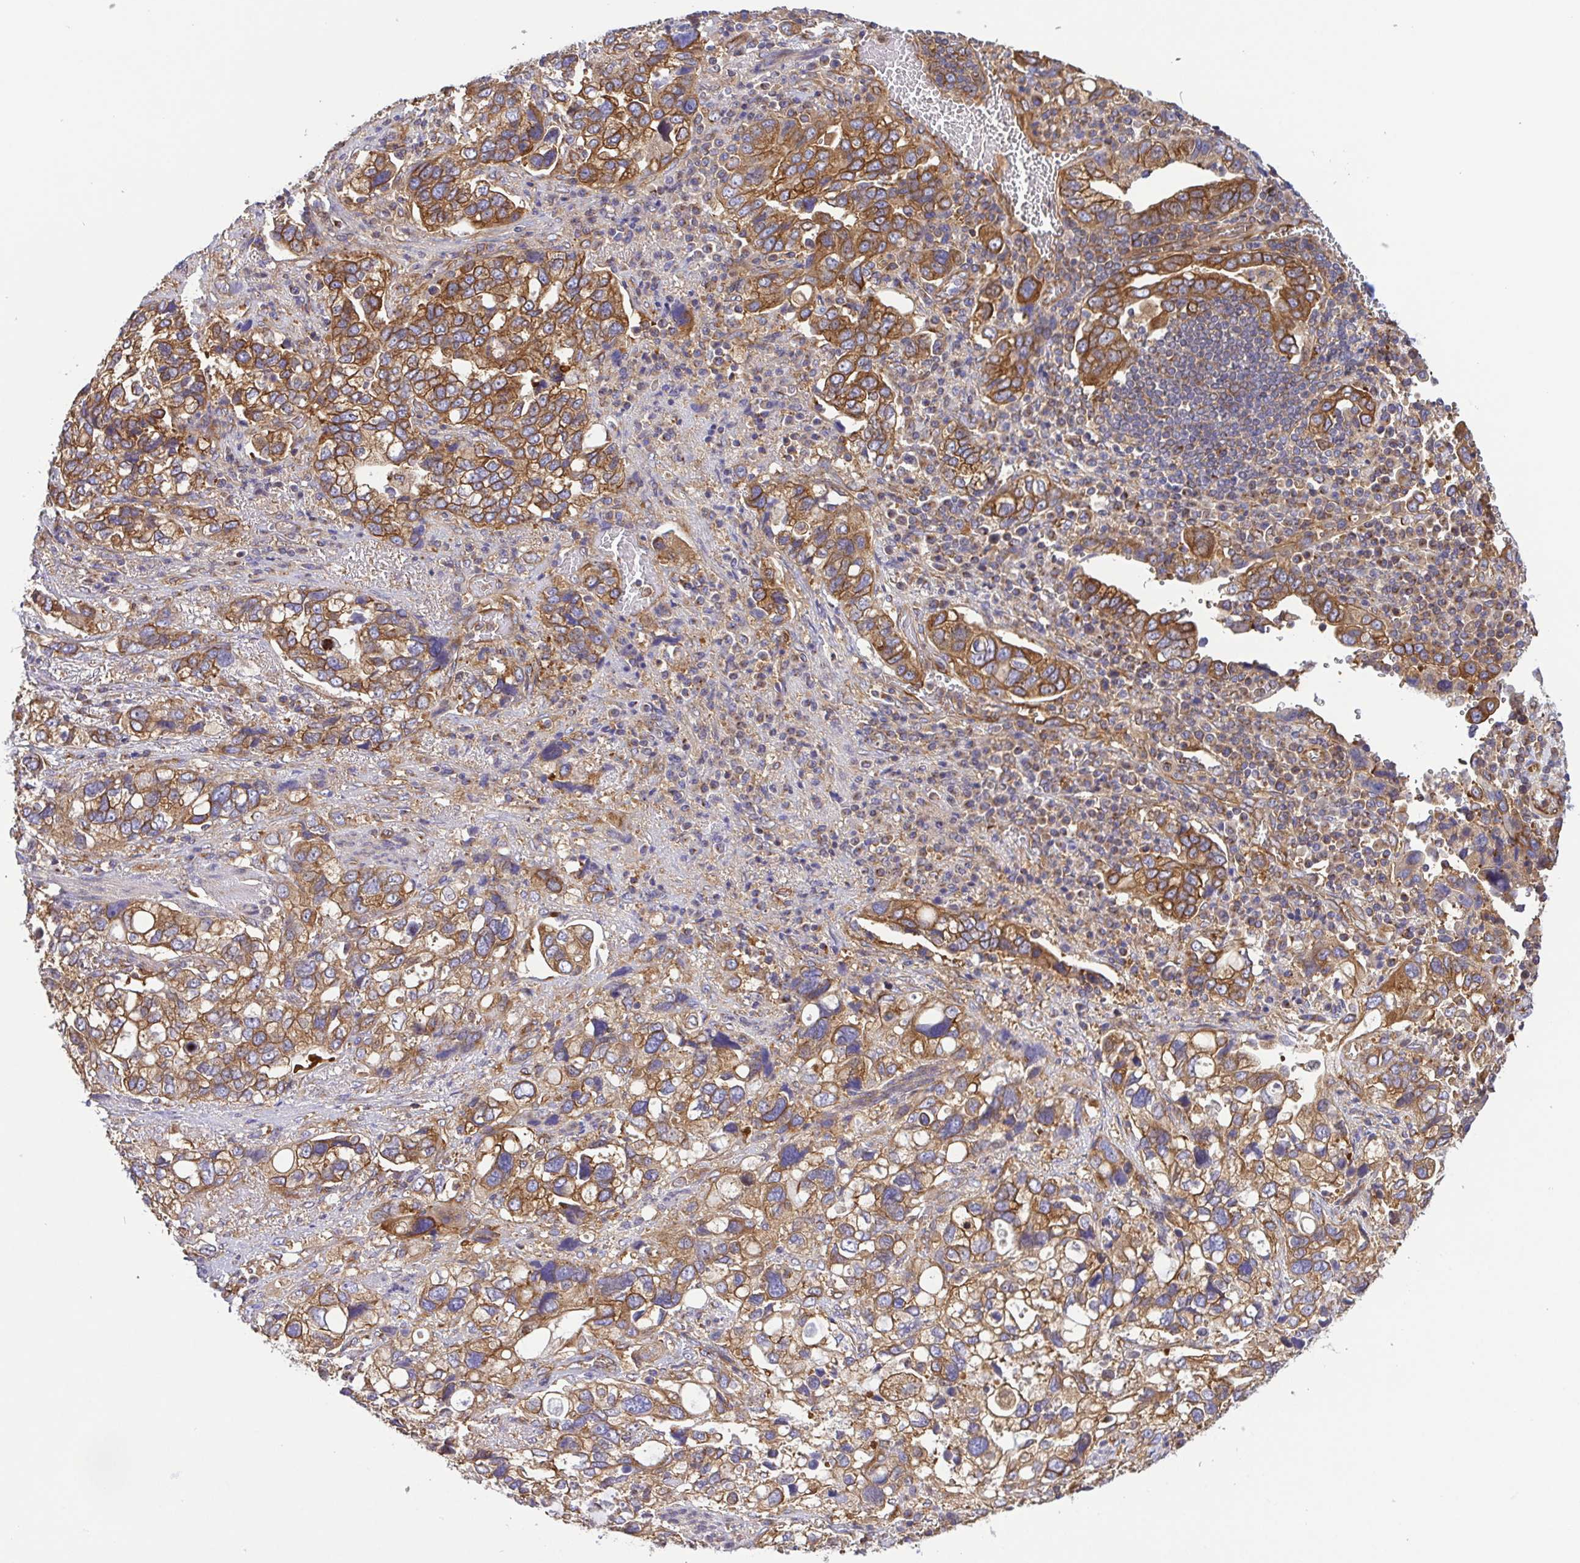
{"staining": {"intensity": "moderate", "quantity": ">75%", "location": "cytoplasmic/membranous"}, "tissue": "stomach cancer", "cell_type": "Tumor cells", "image_type": "cancer", "snomed": [{"axis": "morphology", "description": "Adenocarcinoma, NOS"}, {"axis": "topography", "description": "Stomach, upper"}], "caption": "This micrograph displays immunohistochemistry staining of human stomach adenocarcinoma, with medium moderate cytoplasmic/membranous staining in approximately >75% of tumor cells.", "gene": "KIF5B", "patient": {"sex": "female", "age": 81}}